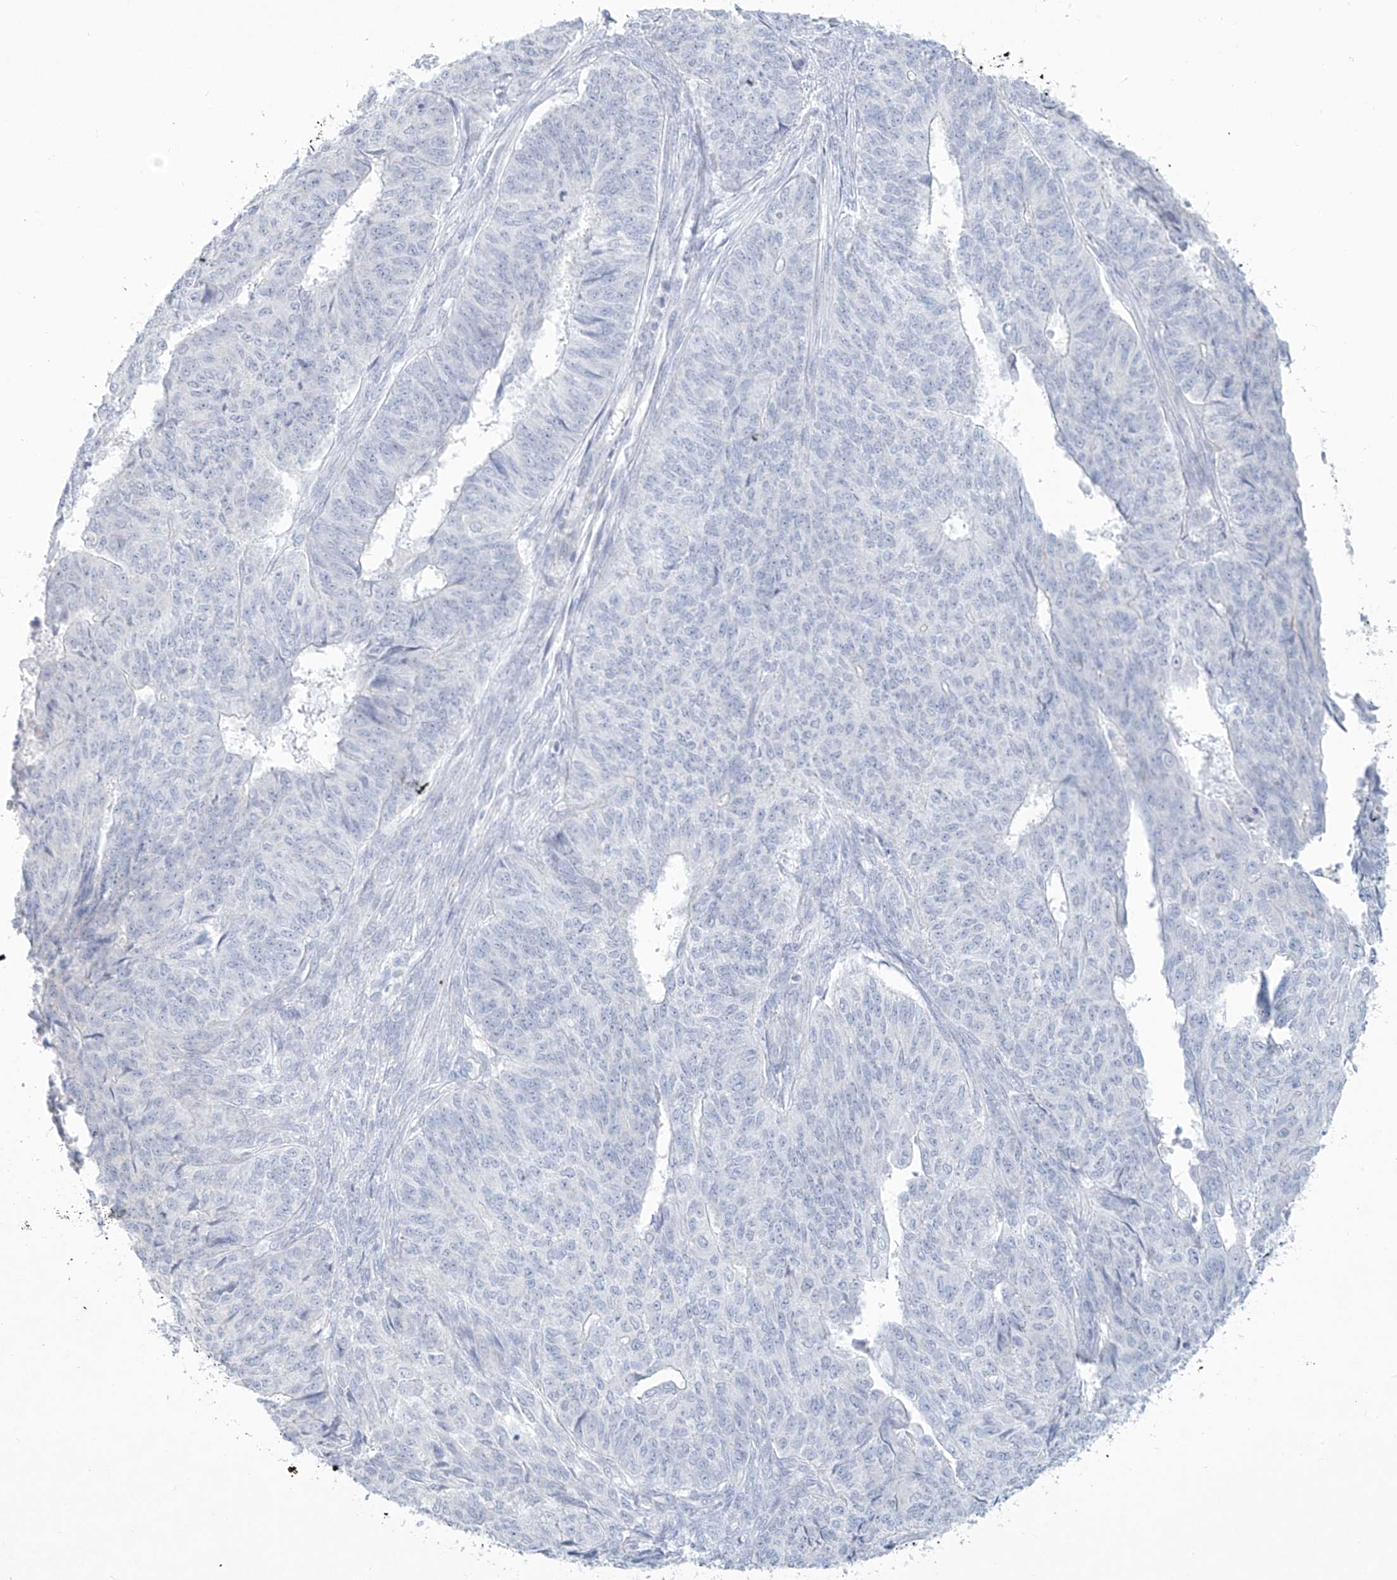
{"staining": {"intensity": "negative", "quantity": "none", "location": "none"}, "tissue": "endometrial cancer", "cell_type": "Tumor cells", "image_type": "cancer", "snomed": [{"axis": "morphology", "description": "Adenocarcinoma, NOS"}, {"axis": "topography", "description": "Endometrium"}], "caption": "DAB immunohistochemical staining of human adenocarcinoma (endometrial) shows no significant positivity in tumor cells.", "gene": "PAX6", "patient": {"sex": "female", "age": 32}}